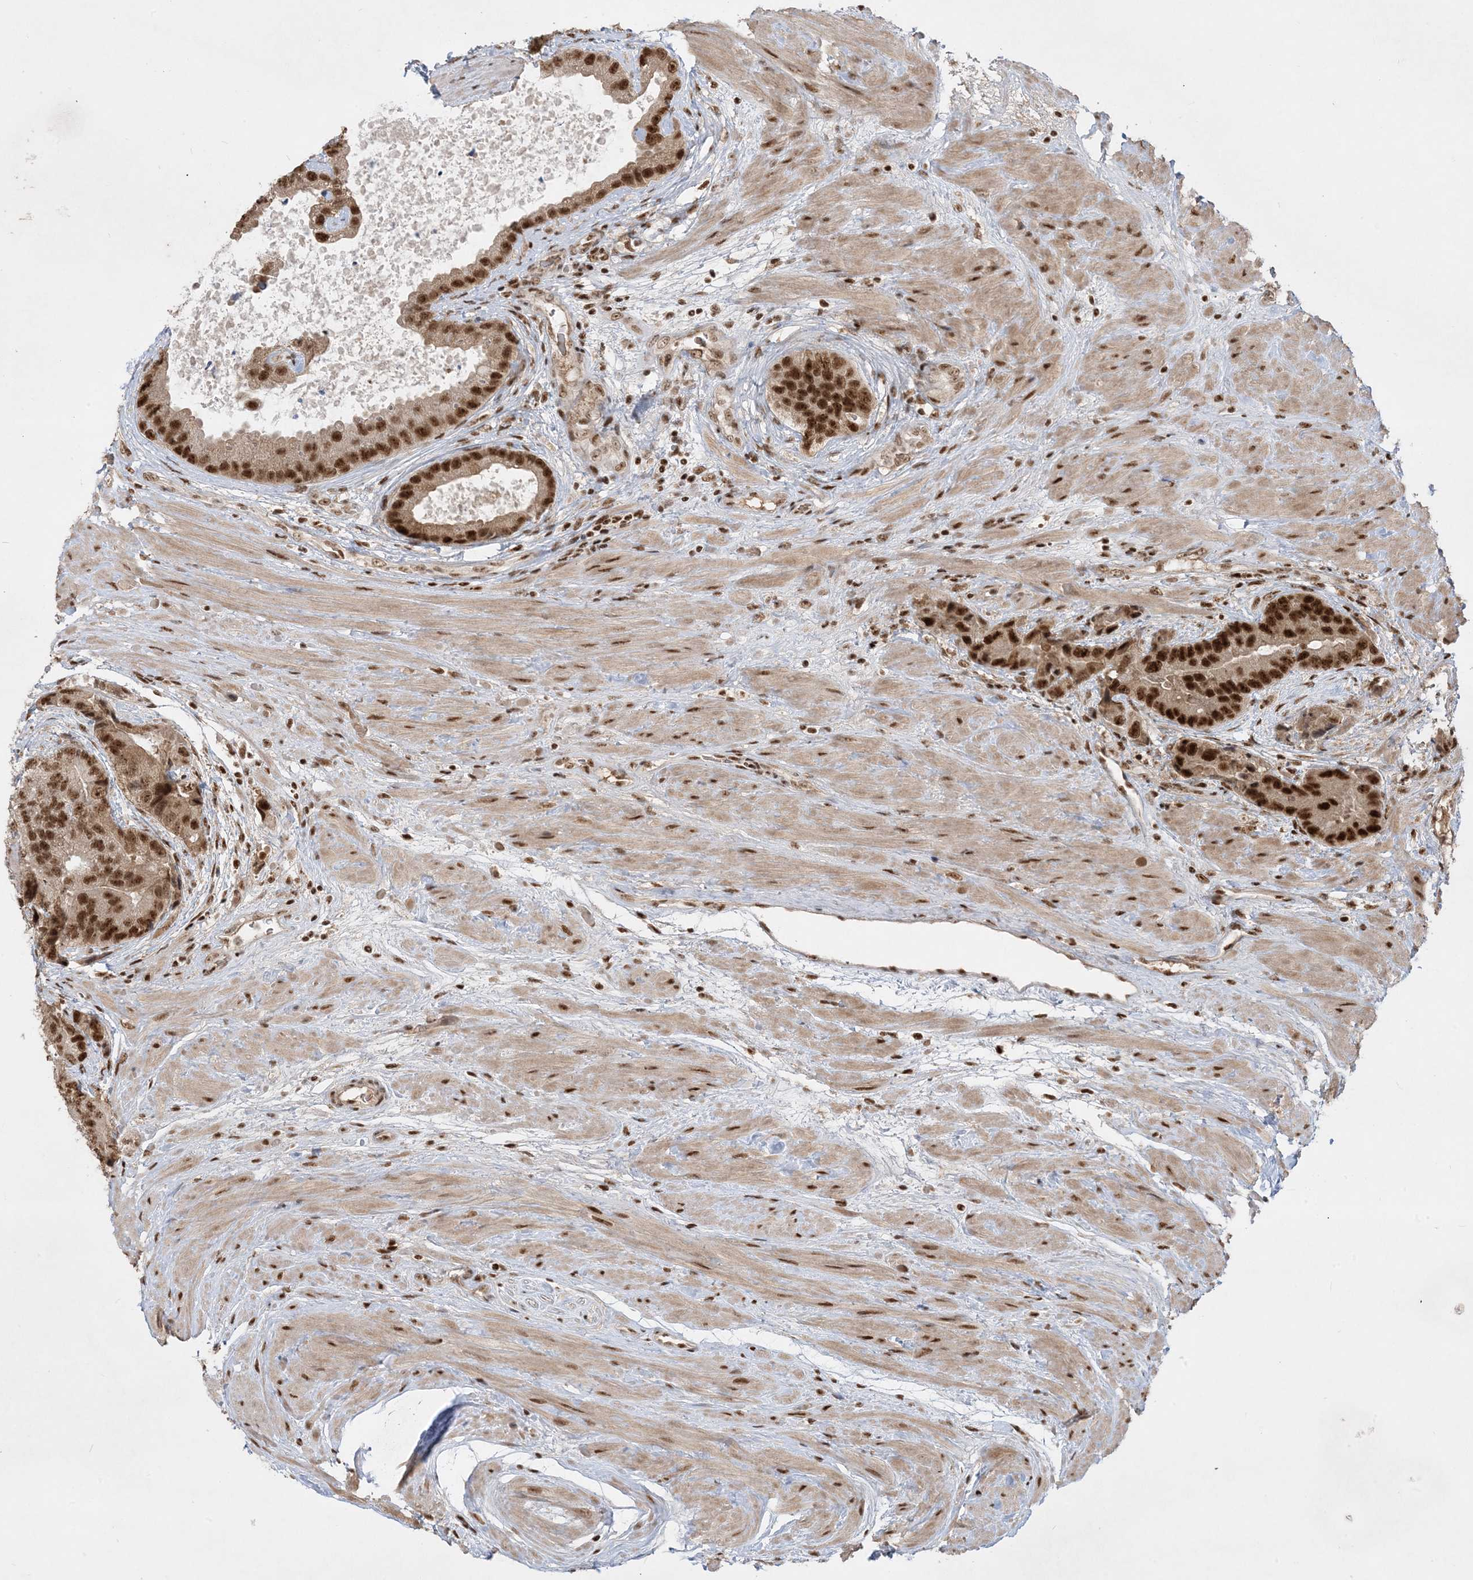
{"staining": {"intensity": "strong", "quantity": ">75%", "location": "nuclear"}, "tissue": "prostate cancer", "cell_type": "Tumor cells", "image_type": "cancer", "snomed": [{"axis": "morphology", "description": "Adenocarcinoma, High grade"}, {"axis": "topography", "description": "Prostate"}], "caption": "A micrograph of prostate adenocarcinoma (high-grade) stained for a protein shows strong nuclear brown staining in tumor cells. Using DAB (brown) and hematoxylin (blue) stains, captured at high magnification using brightfield microscopy.", "gene": "PPIL2", "patient": {"sex": "male", "age": 70}}